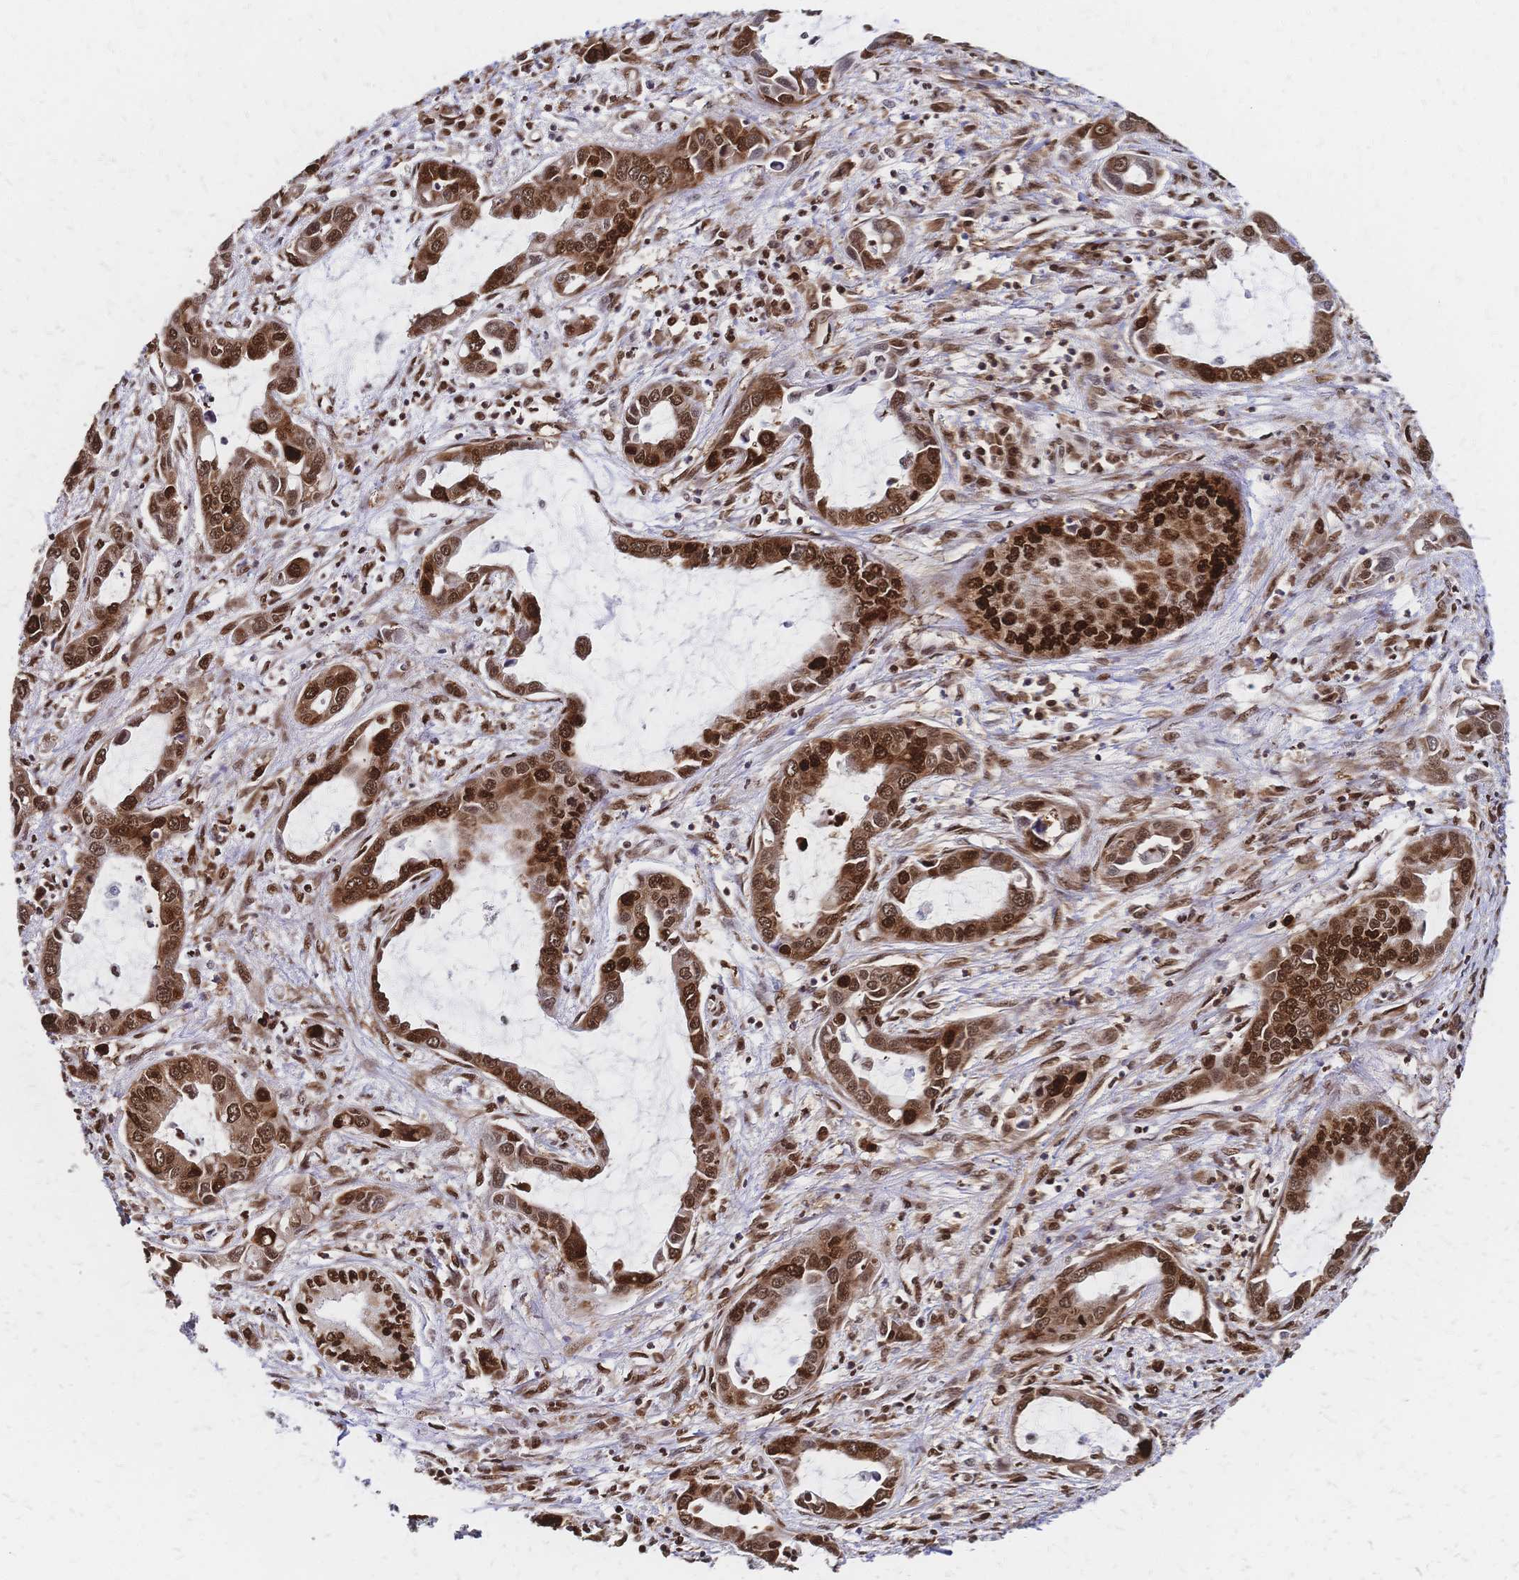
{"staining": {"intensity": "strong", "quantity": ">75%", "location": "cytoplasmic/membranous,nuclear"}, "tissue": "liver cancer", "cell_type": "Tumor cells", "image_type": "cancer", "snomed": [{"axis": "morphology", "description": "Cholangiocarcinoma"}, {"axis": "topography", "description": "Liver"}], "caption": "Approximately >75% of tumor cells in human liver cancer (cholangiocarcinoma) show strong cytoplasmic/membranous and nuclear protein staining as visualized by brown immunohistochemical staining.", "gene": "HDGF", "patient": {"sex": "male", "age": 58}}